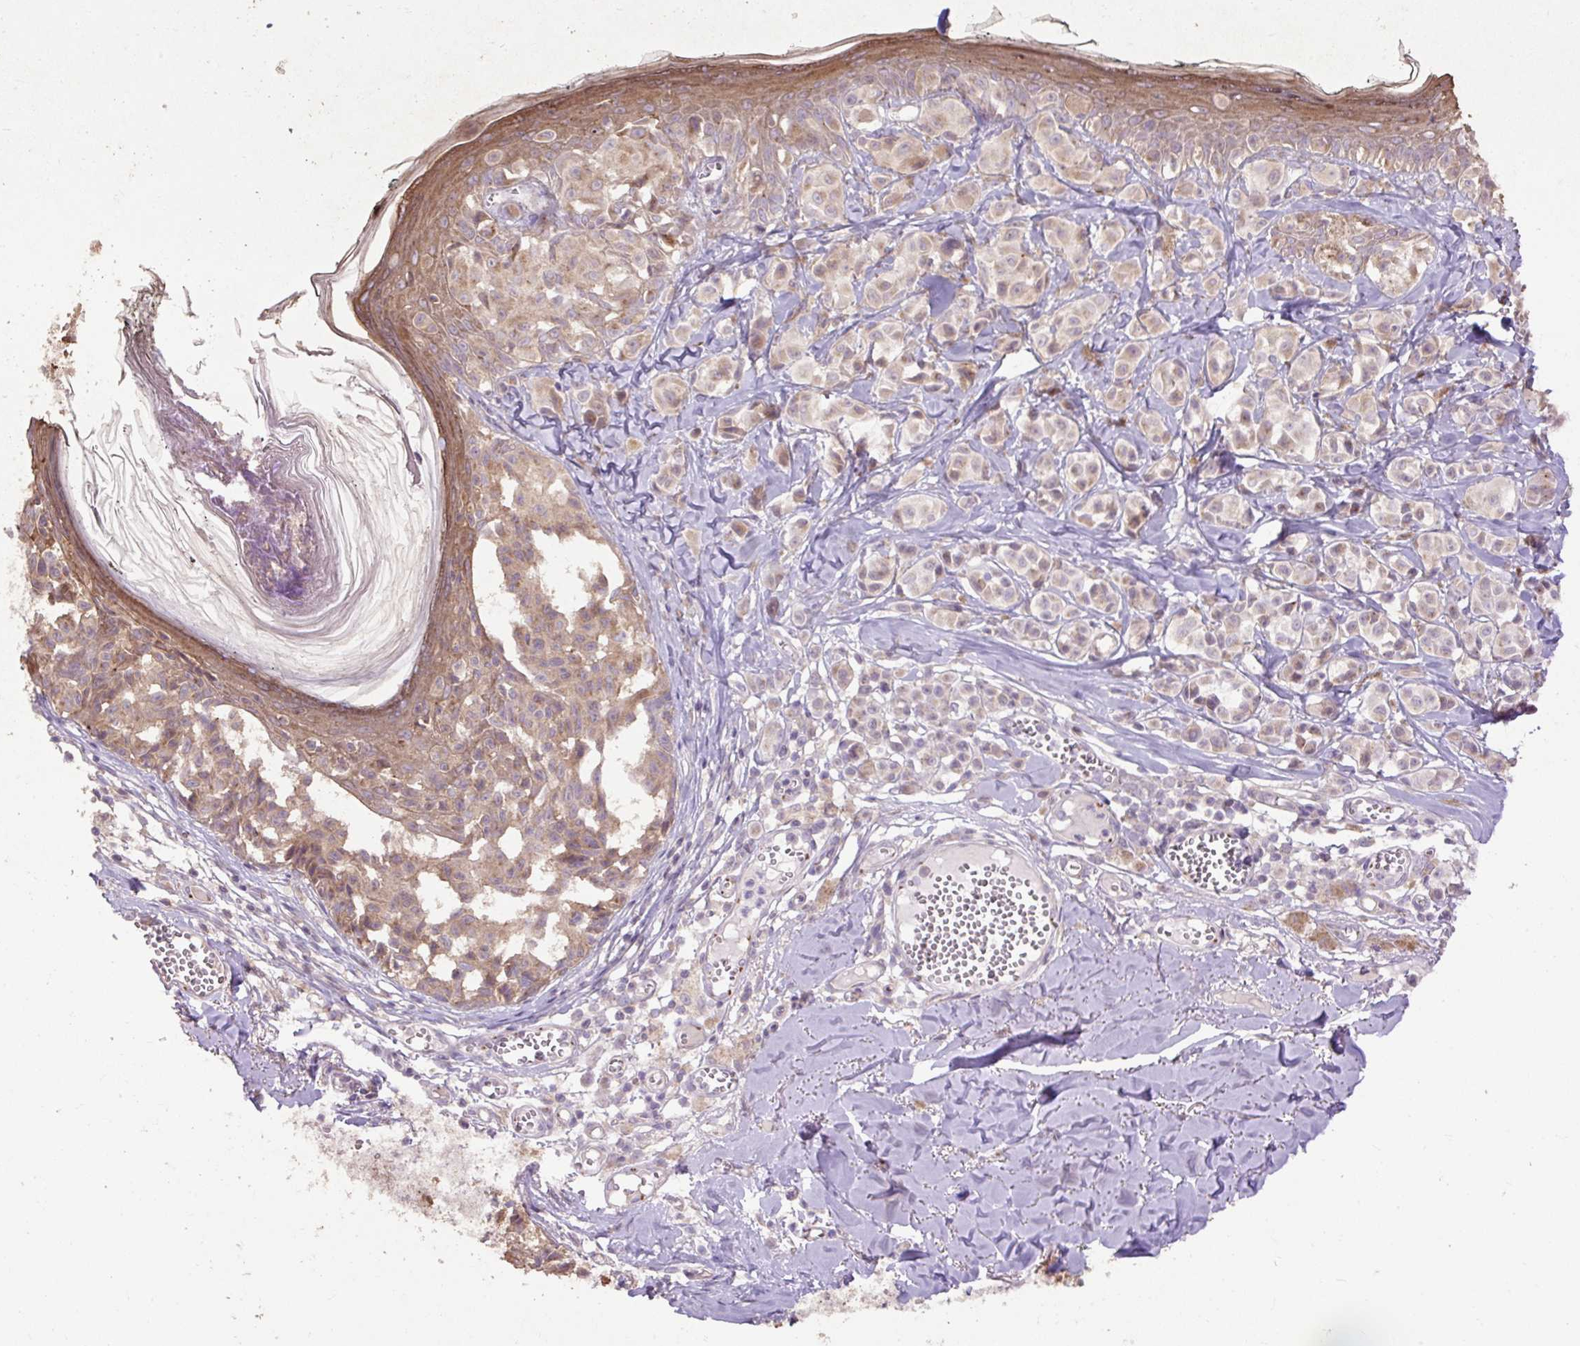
{"staining": {"intensity": "weak", "quantity": "25%-75%", "location": "cytoplasmic/membranous"}, "tissue": "melanoma", "cell_type": "Tumor cells", "image_type": "cancer", "snomed": [{"axis": "morphology", "description": "Malignant melanoma, NOS"}, {"axis": "topography", "description": "Skin"}], "caption": "The micrograph demonstrates immunohistochemical staining of melanoma. There is weak cytoplasmic/membranous positivity is identified in about 25%-75% of tumor cells. The protein of interest is shown in brown color, while the nuclei are stained blue.", "gene": "ABR", "patient": {"sex": "female", "age": 43}}